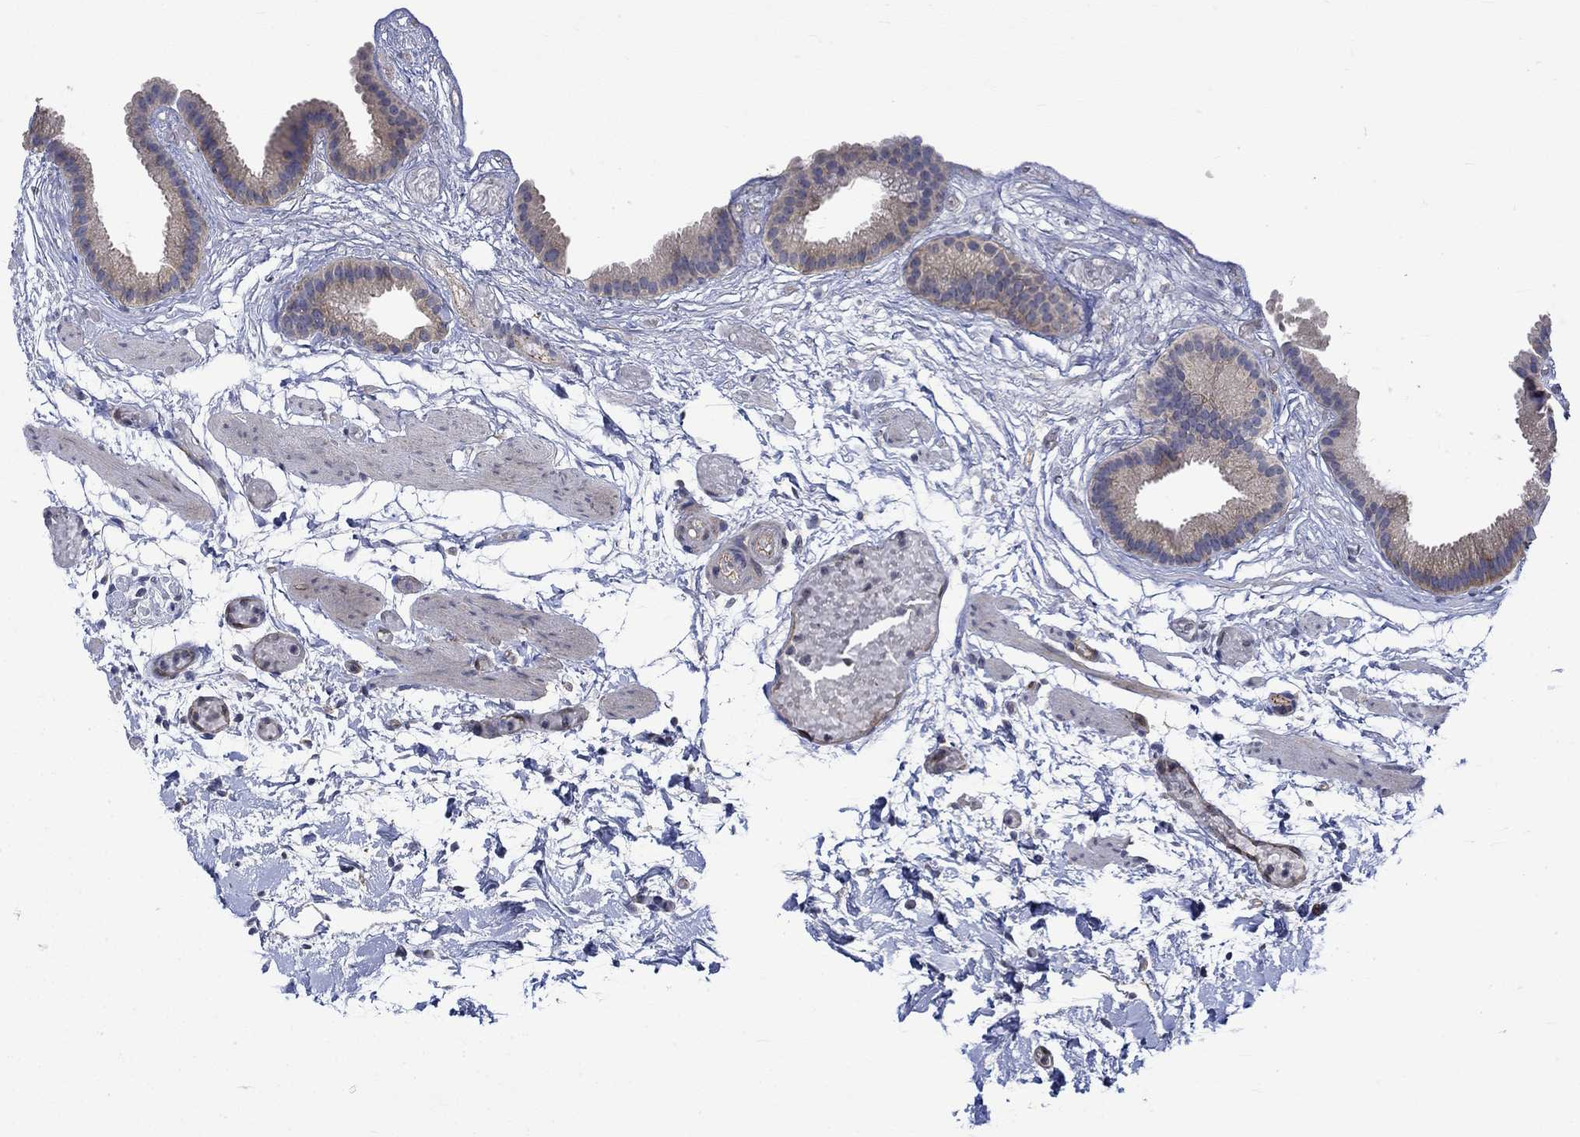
{"staining": {"intensity": "weak", "quantity": "25%-75%", "location": "cytoplasmic/membranous"}, "tissue": "gallbladder", "cell_type": "Glandular cells", "image_type": "normal", "snomed": [{"axis": "morphology", "description": "Normal tissue, NOS"}, {"axis": "topography", "description": "Gallbladder"}], "caption": "A photomicrograph of gallbladder stained for a protein displays weak cytoplasmic/membranous brown staining in glandular cells. Immunohistochemistry (ihc) stains the protein in brown and the nuclei are stained blue.", "gene": "GJA5", "patient": {"sex": "female", "age": 45}}